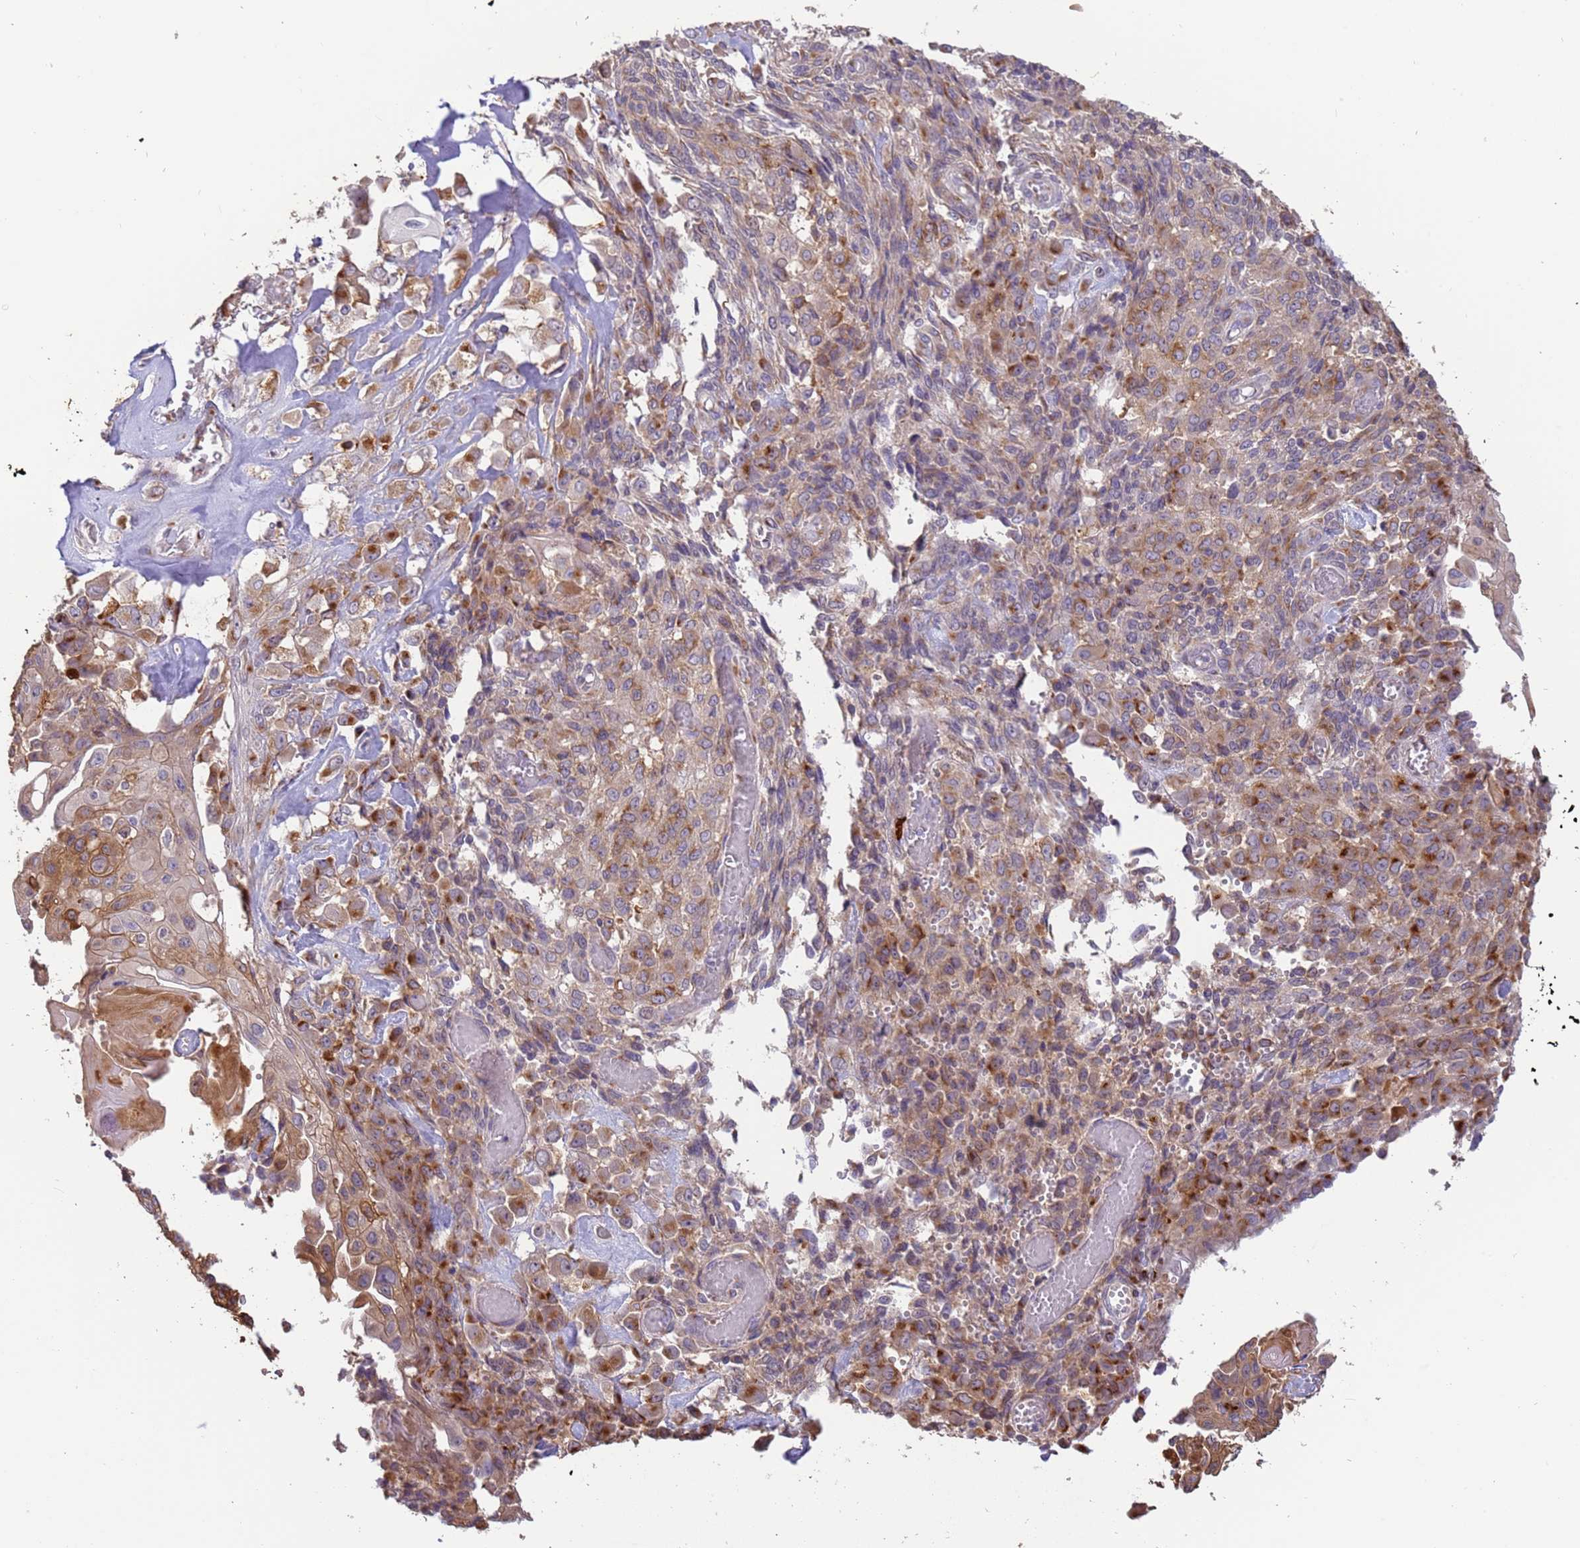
{"staining": {"intensity": "moderate", "quantity": ">75%", "location": "cytoplasmic/membranous"}, "tissue": "endometrial cancer", "cell_type": "Tumor cells", "image_type": "cancer", "snomed": [{"axis": "morphology", "description": "Adenocarcinoma, NOS"}, {"axis": "topography", "description": "Endometrium"}], "caption": "DAB immunohistochemical staining of human adenocarcinoma (endometrial) exhibits moderate cytoplasmic/membranous protein positivity in about >75% of tumor cells.", "gene": "M6PR", "patient": {"sex": "female", "age": 32}}